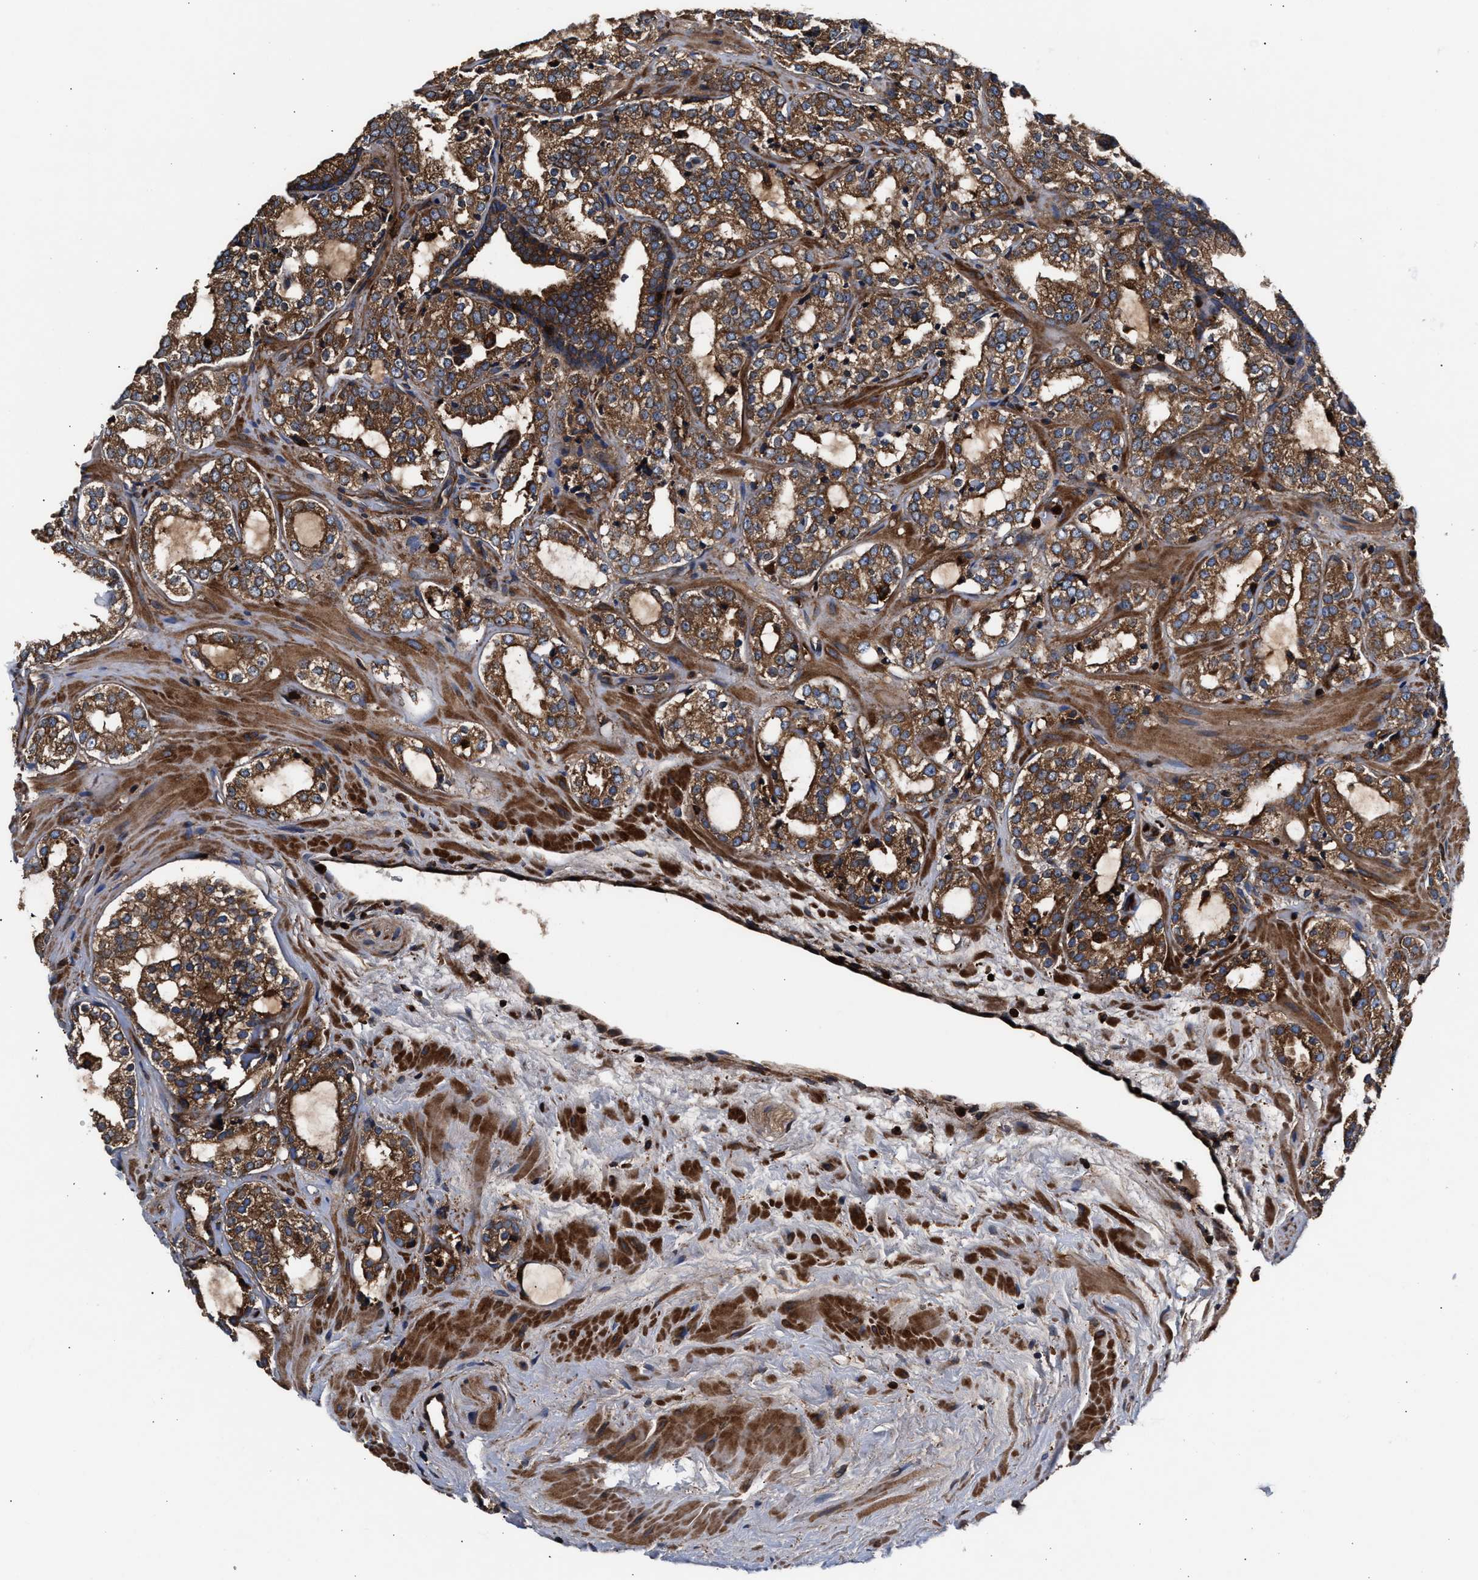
{"staining": {"intensity": "moderate", "quantity": ">75%", "location": "cytoplasmic/membranous"}, "tissue": "prostate cancer", "cell_type": "Tumor cells", "image_type": "cancer", "snomed": [{"axis": "morphology", "description": "Adenocarcinoma, High grade"}, {"axis": "topography", "description": "Prostate"}], "caption": "Moderate cytoplasmic/membranous staining for a protein is appreciated in approximately >75% of tumor cells of prostate high-grade adenocarcinoma using immunohistochemistry (IHC).", "gene": "KYAT1", "patient": {"sex": "male", "age": 64}}